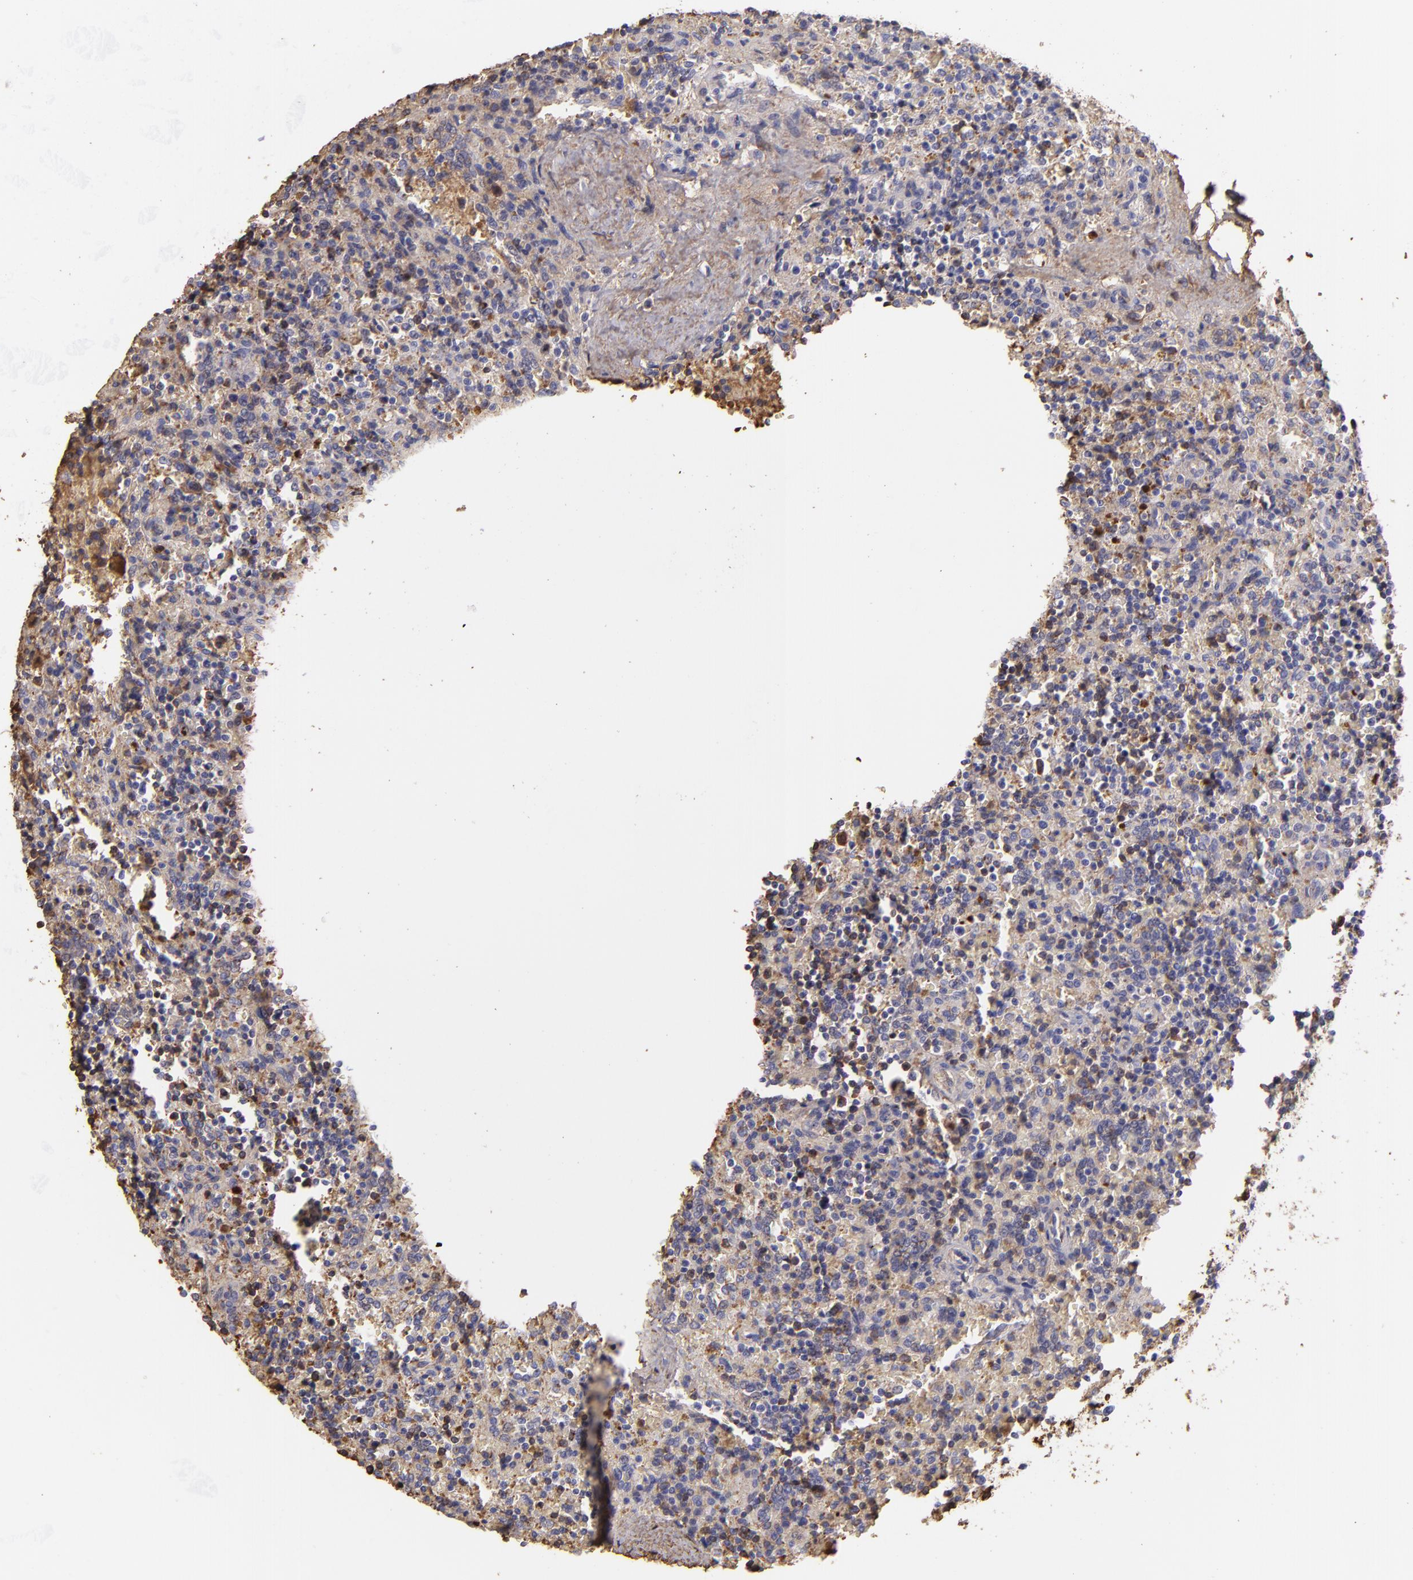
{"staining": {"intensity": "moderate", "quantity": "<25%", "location": "cytoplasmic/membranous"}, "tissue": "lymphoma", "cell_type": "Tumor cells", "image_type": "cancer", "snomed": [{"axis": "morphology", "description": "Malignant lymphoma, non-Hodgkin's type, Low grade"}, {"axis": "topography", "description": "Spleen"}], "caption": "An IHC photomicrograph of tumor tissue is shown. Protein staining in brown shows moderate cytoplasmic/membranous positivity in low-grade malignant lymphoma, non-Hodgkin's type within tumor cells. (DAB IHC with brightfield microscopy, high magnification).", "gene": "FGB", "patient": {"sex": "male", "age": 67}}